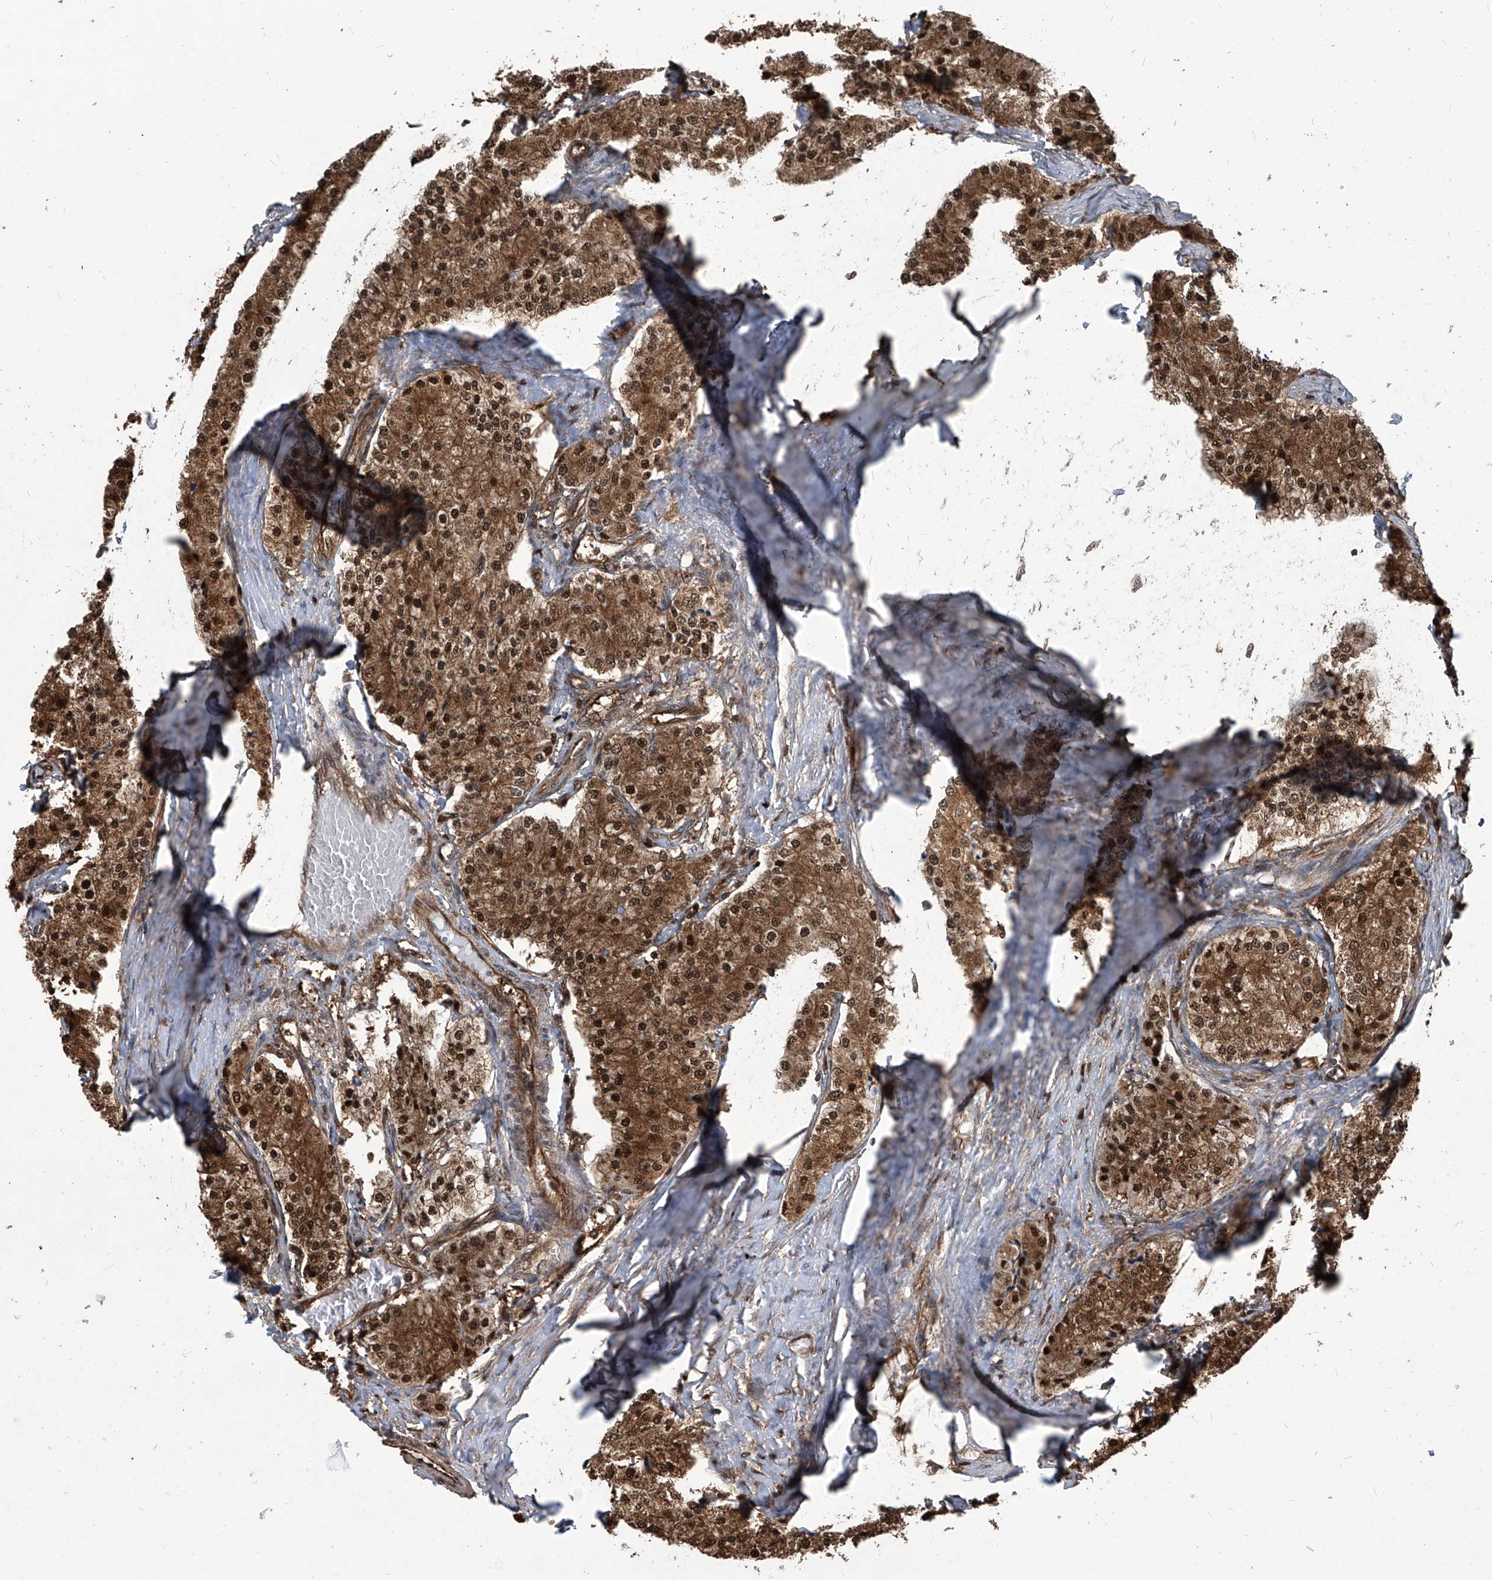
{"staining": {"intensity": "strong", "quantity": ">75%", "location": "cytoplasmic/membranous,nuclear"}, "tissue": "carcinoid", "cell_type": "Tumor cells", "image_type": "cancer", "snomed": [{"axis": "morphology", "description": "Carcinoid, malignant, NOS"}, {"axis": "topography", "description": "Colon"}], "caption": "This is a photomicrograph of IHC staining of carcinoid (malignant), which shows strong staining in the cytoplasmic/membranous and nuclear of tumor cells.", "gene": "PSMB1", "patient": {"sex": "female", "age": 52}}